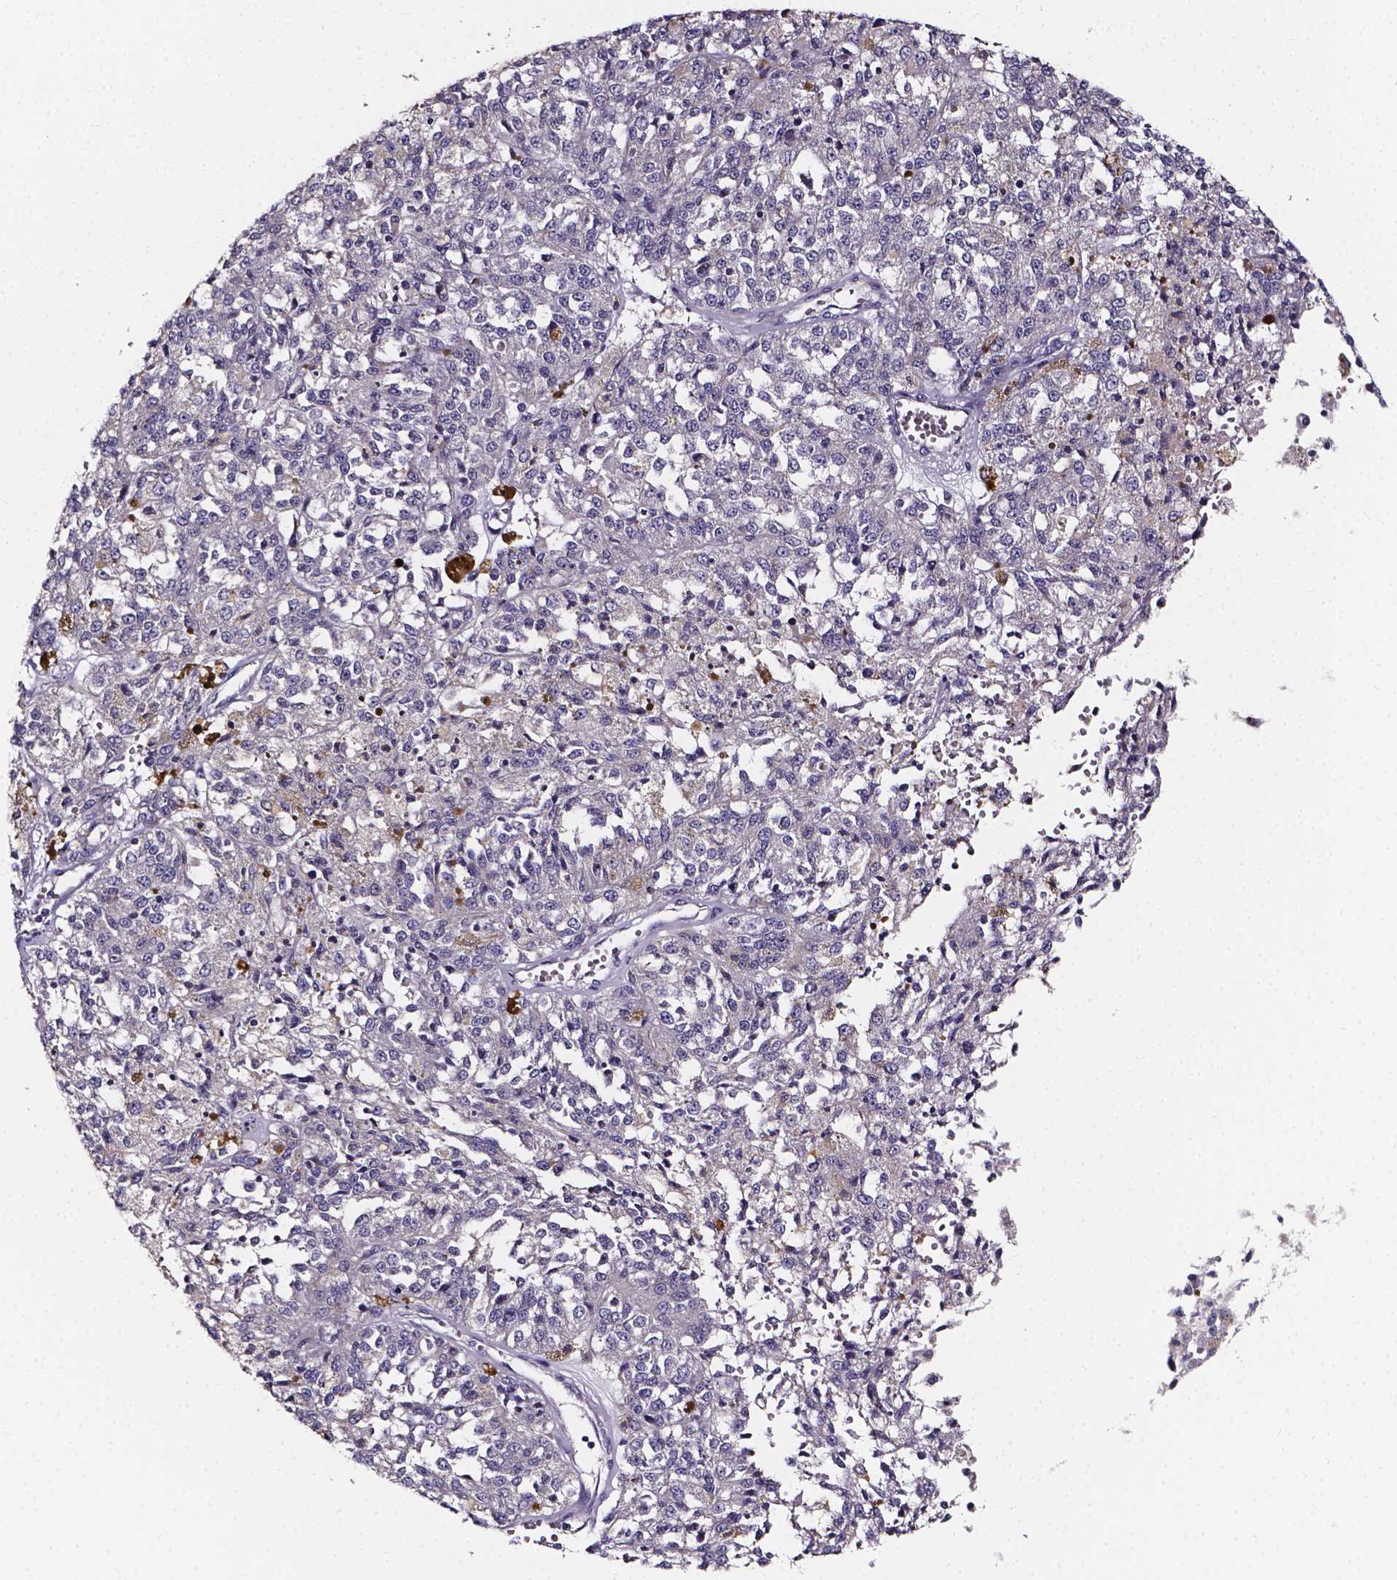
{"staining": {"intensity": "negative", "quantity": "none", "location": "none"}, "tissue": "melanoma", "cell_type": "Tumor cells", "image_type": "cancer", "snomed": [{"axis": "morphology", "description": "Malignant melanoma, Metastatic site"}, {"axis": "topography", "description": "Lymph node"}], "caption": "Tumor cells are negative for brown protein staining in malignant melanoma (metastatic site).", "gene": "SPOCD1", "patient": {"sex": "female", "age": 64}}